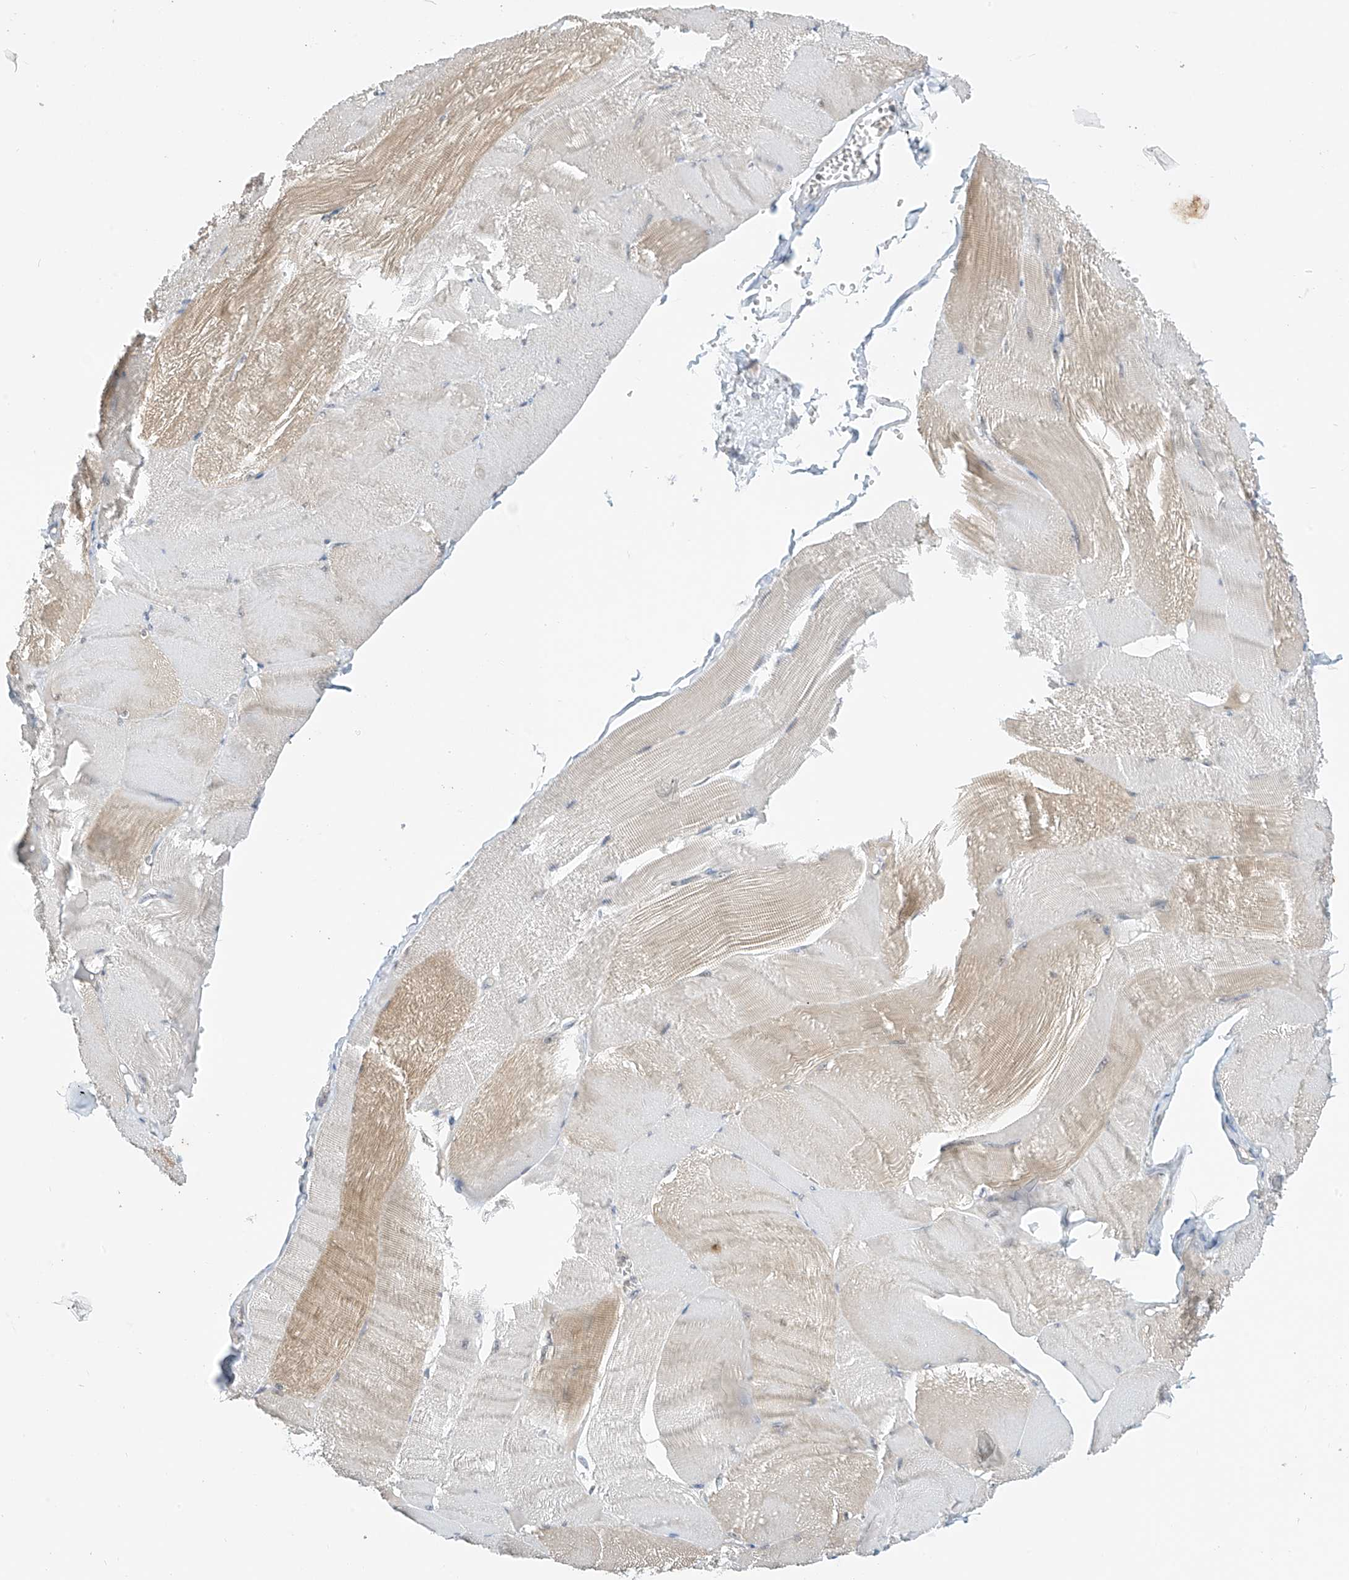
{"staining": {"intensity": "weak", "quantity": "<25%", "location": "cytoplasmic/membranous"}, "tissue": "skeletal muscle", "cell_type": "Myocytes", "image_type": "normal", "snomed": [{"axis": "morphology", "description": "Normal tissue, NOS"}, {"axis": "morphology", "description": "Basal cell carcinoma"}, {"axis": "topography", "description": "Skeletal muscle"}], "caption": "An IHC histopathology image of normal skeletal muscle is shown. There is no staining in myocytes of skeletal muscle.", "gene": "APLF", "patient": {"sex": "female", "age": 64}}